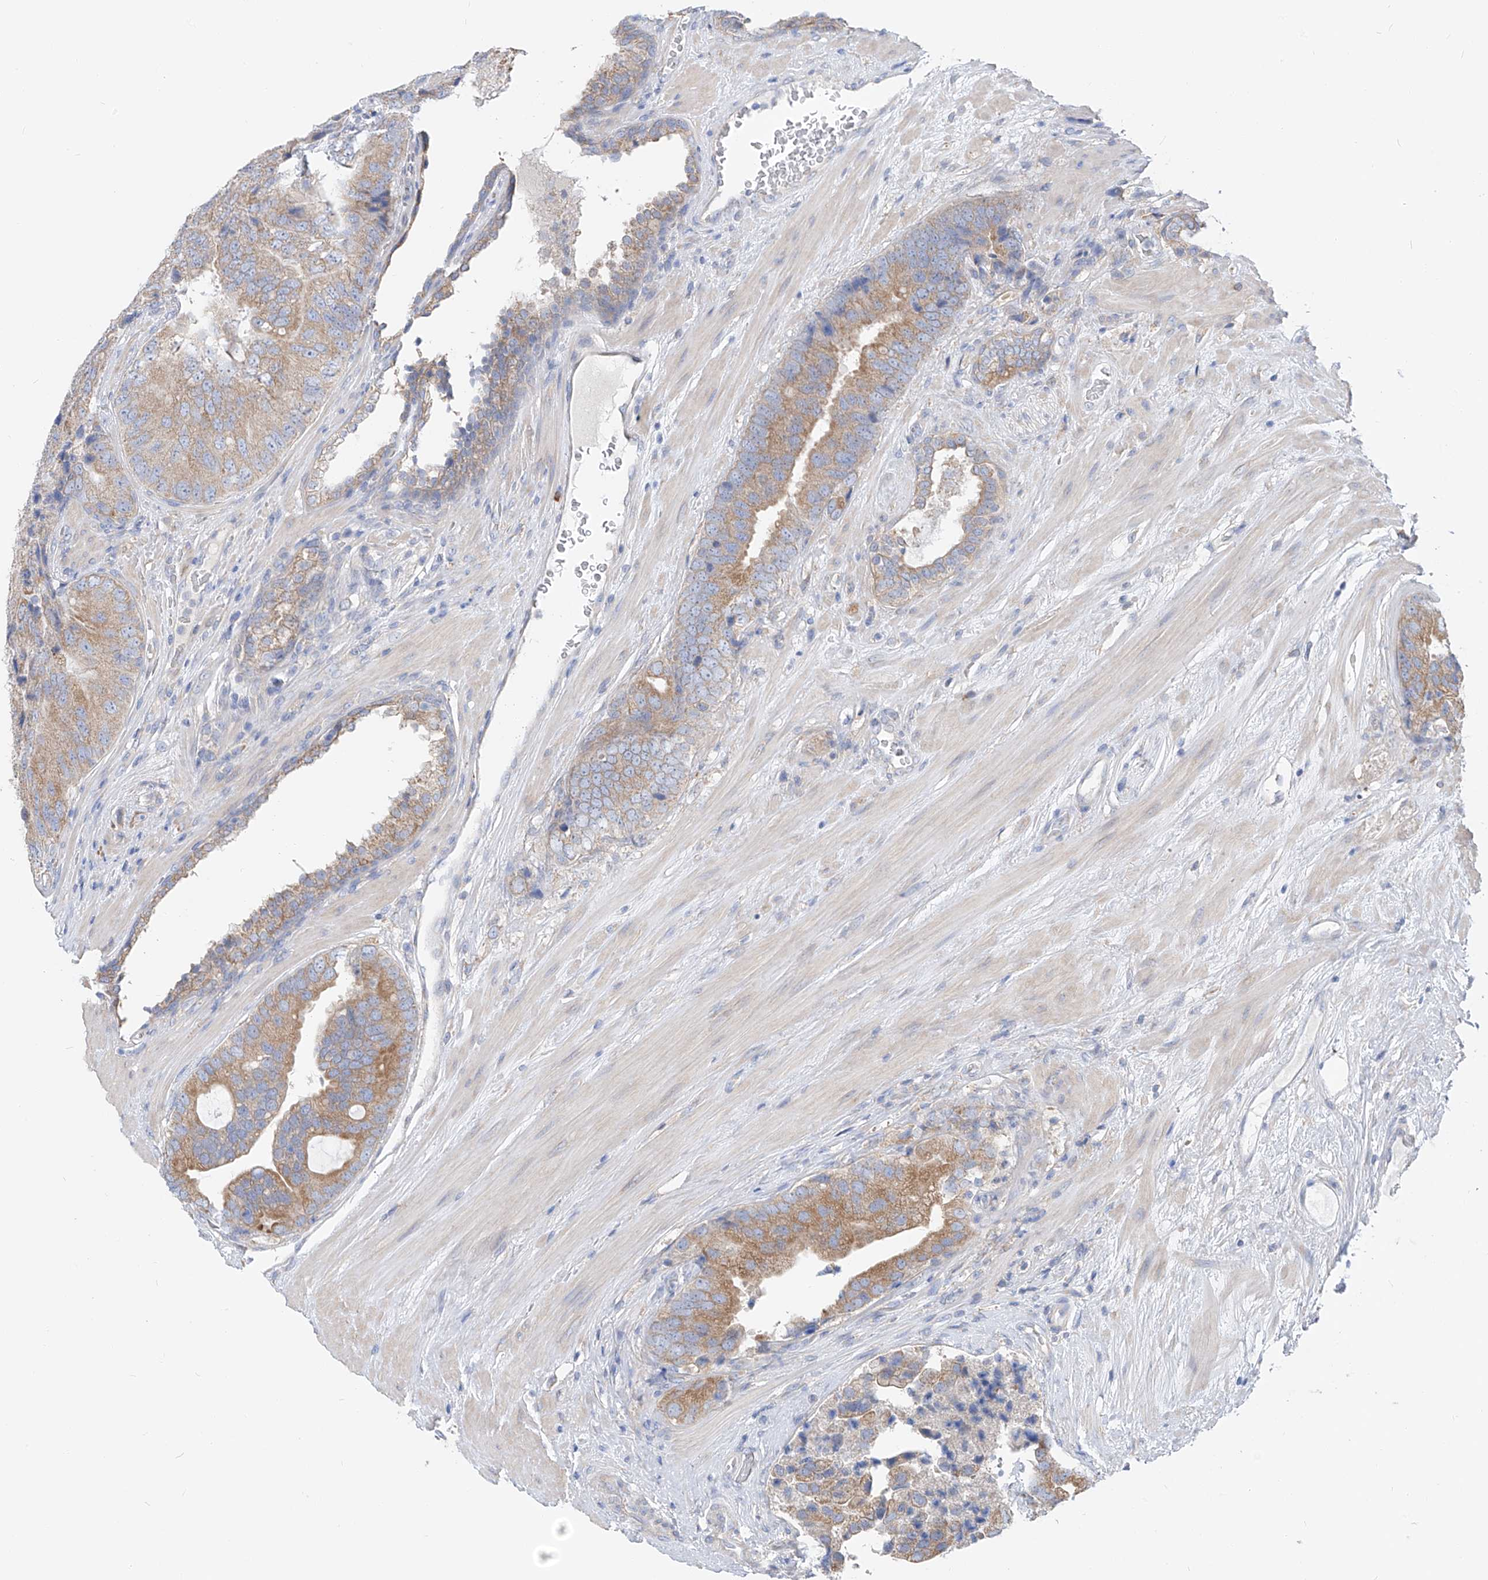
{"staining": {"intensity": "moderate", "quantity": ">75%", "location": "cytoplasmic/membranous"}, "tissue": "prostate cancer", "cell_type": "Tumor cells", "image_type": "cancer", "snomed": [{"axis": "morphology", "description": "Adenocarcinoma, High grade"}, {"axis": "topography", "description": "Prostate"}], "caption": "This photomicrograph exhibits prostate cancer stained with immunohistochemistry (IHC) to label a protein in brown. The cytoplasmic/membranous of tumor cells show moderate positivity for the protein. Nuclei are counter-stained blue.", "gene": "UFL1", "patient": {"sex": "male", "age": 70}}